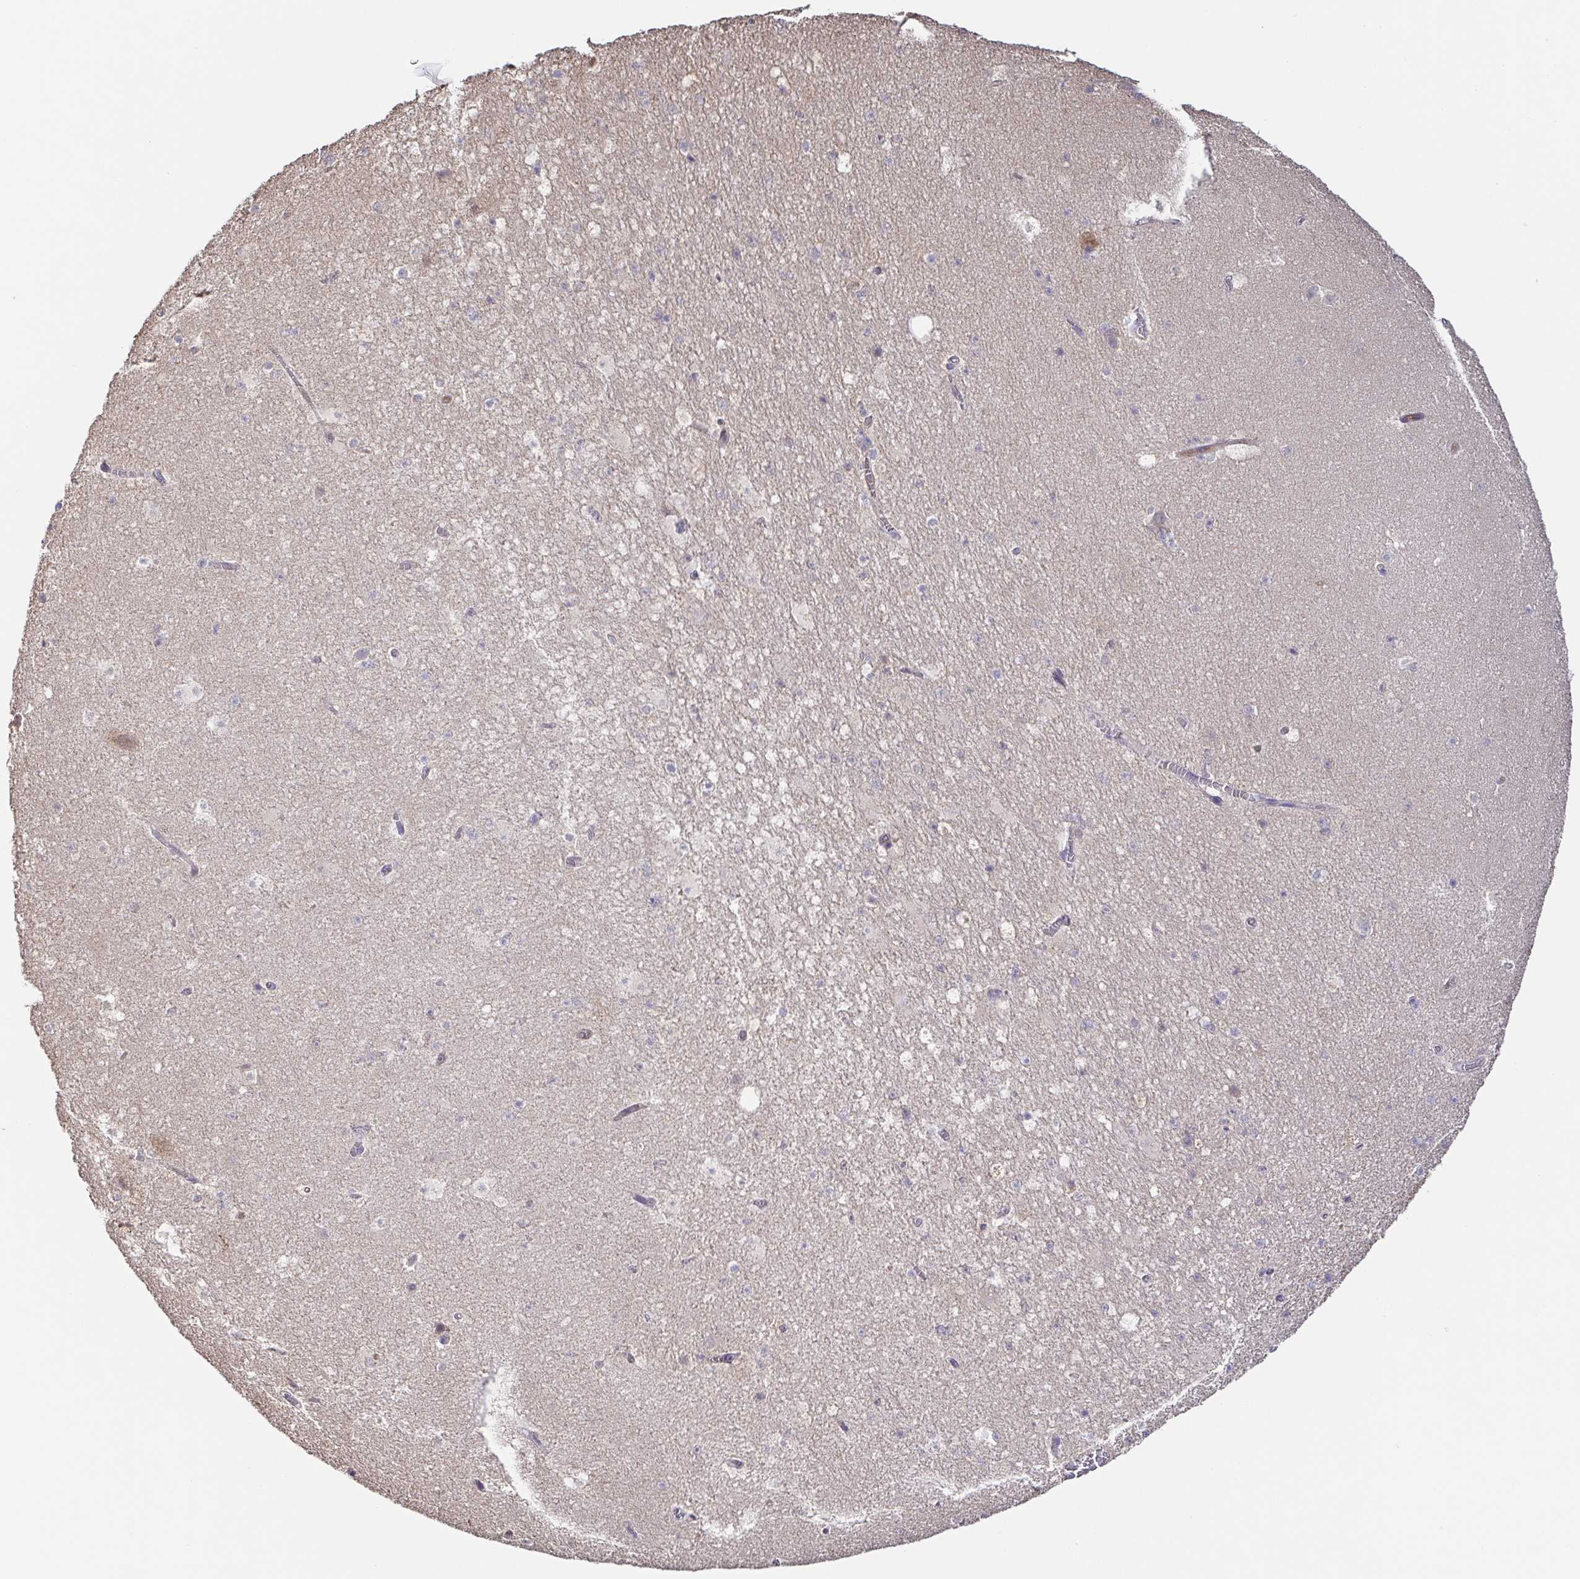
{"staining": {"intensity": "weak", "quantity": "25%-75%", "location": "cytoplasmic/membranous"}, "tissue": "hippocampus", "cell_type": "Glial cells", "image_type": "normal", "snomed": [{"axis": "morphology", "description": "Normal tissue, NOS"}, {"axis": "topography", "description": "Hippocampus"}], "caption": "This is a photomicrograph of IHC staining of benign hippocampus, which shows weak positivity in the cytoplasmic/membranous of glial cells.", "gene": "EIF3D", "patient": {"sex": "female", "age": 42}}